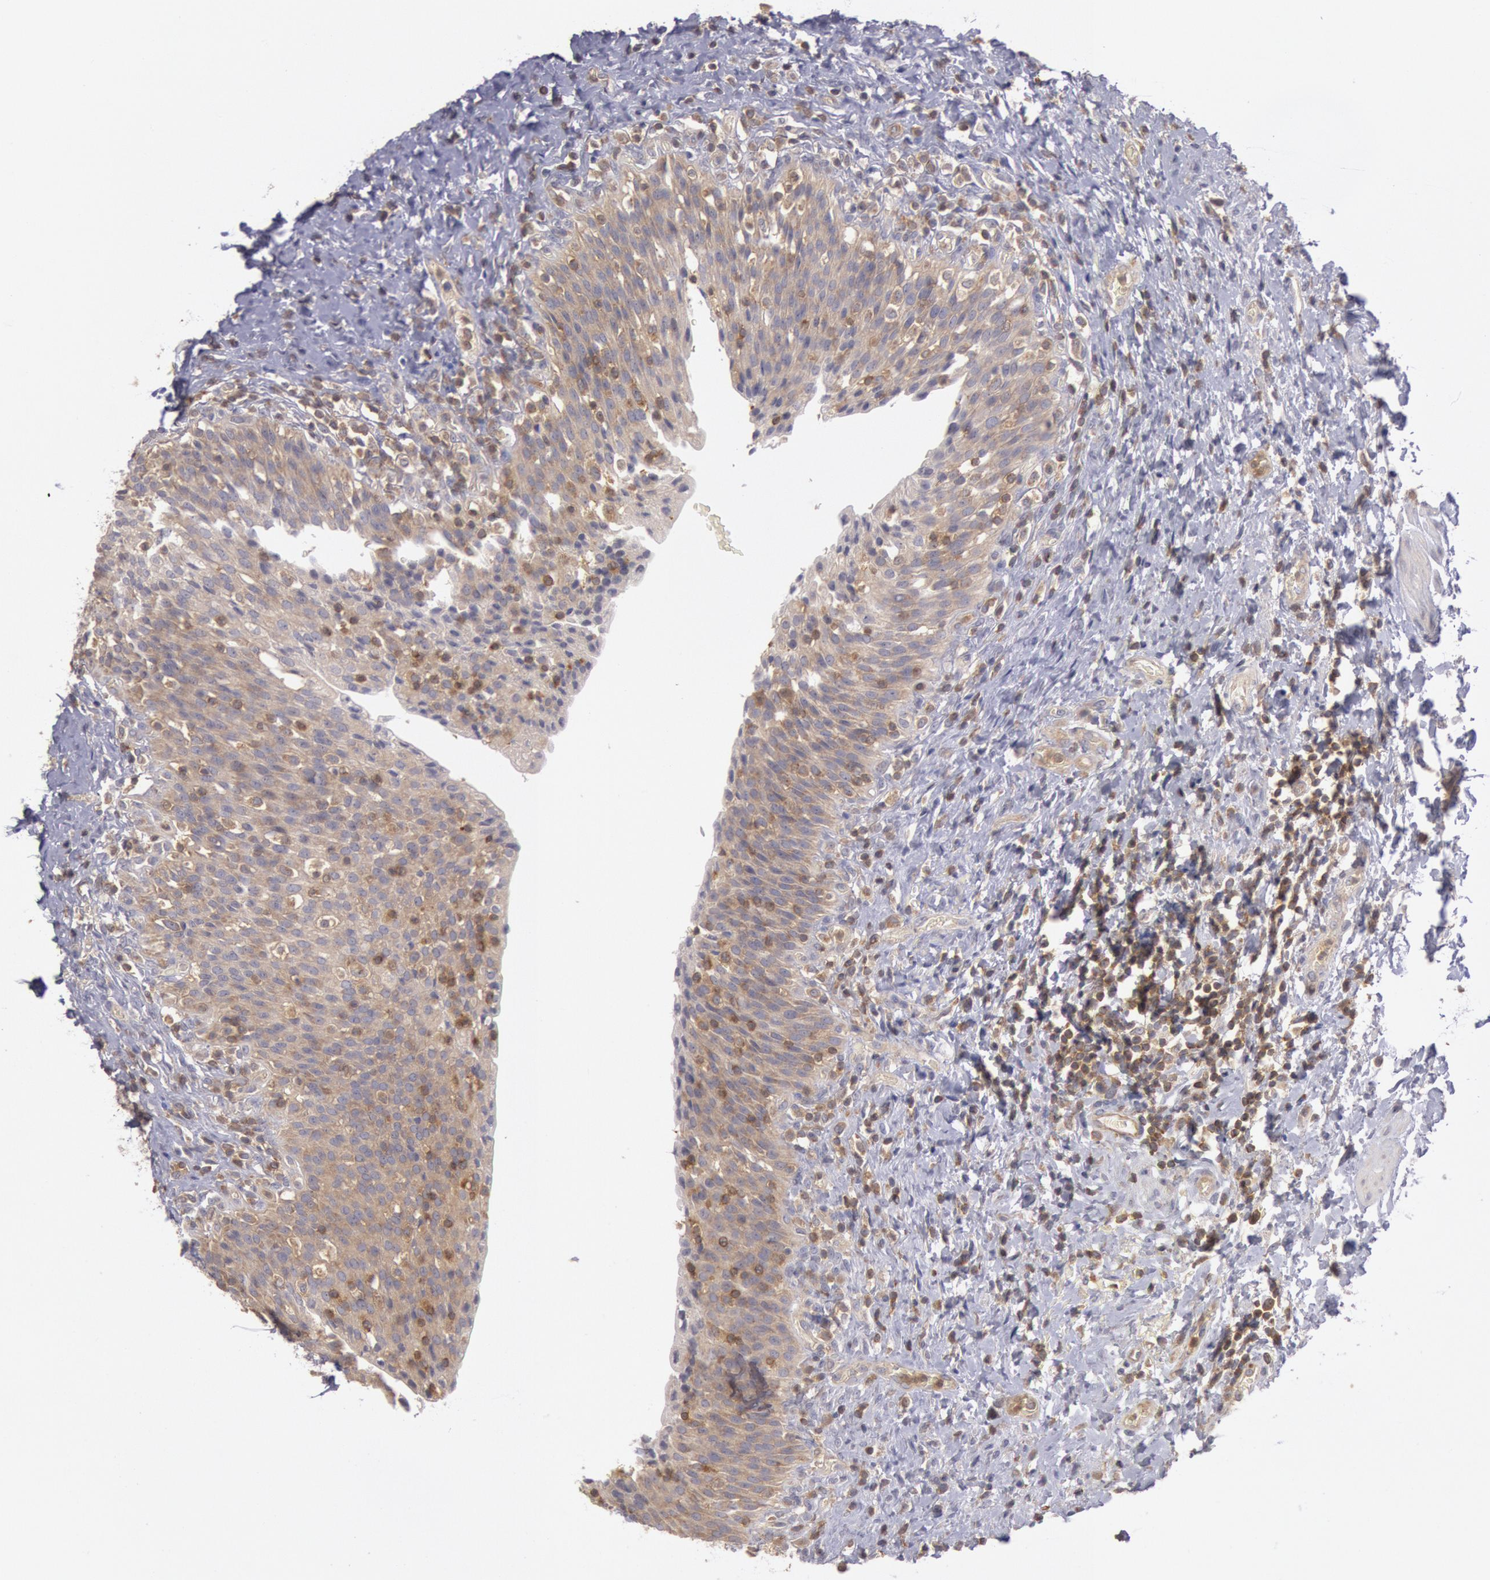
{"staining": {"intensity": "weak", "quantity": "<25%", "location": "cytoplasmic/membranous"}, "tissue": "urinary bladder", "cell_type": "Urothelial cells", "image_type": "normal", "snomed": [{"axis": "morphology", "description": "Normal tissue, NOS"}, {"axis": "topography", "description": "Urinary bladder"}], "caption": "IHC of normal human urinary bladder displays no positivity in urothelial cells. (Stains: DAB (3,3'-diaminobenzidine) immunohistochemistry with hematoxylin counter stain, Microscopy: brightfield microscopy at high magnification).", "gene": "PIK3R1", "patient": {"sex": "male", "age": 51}}